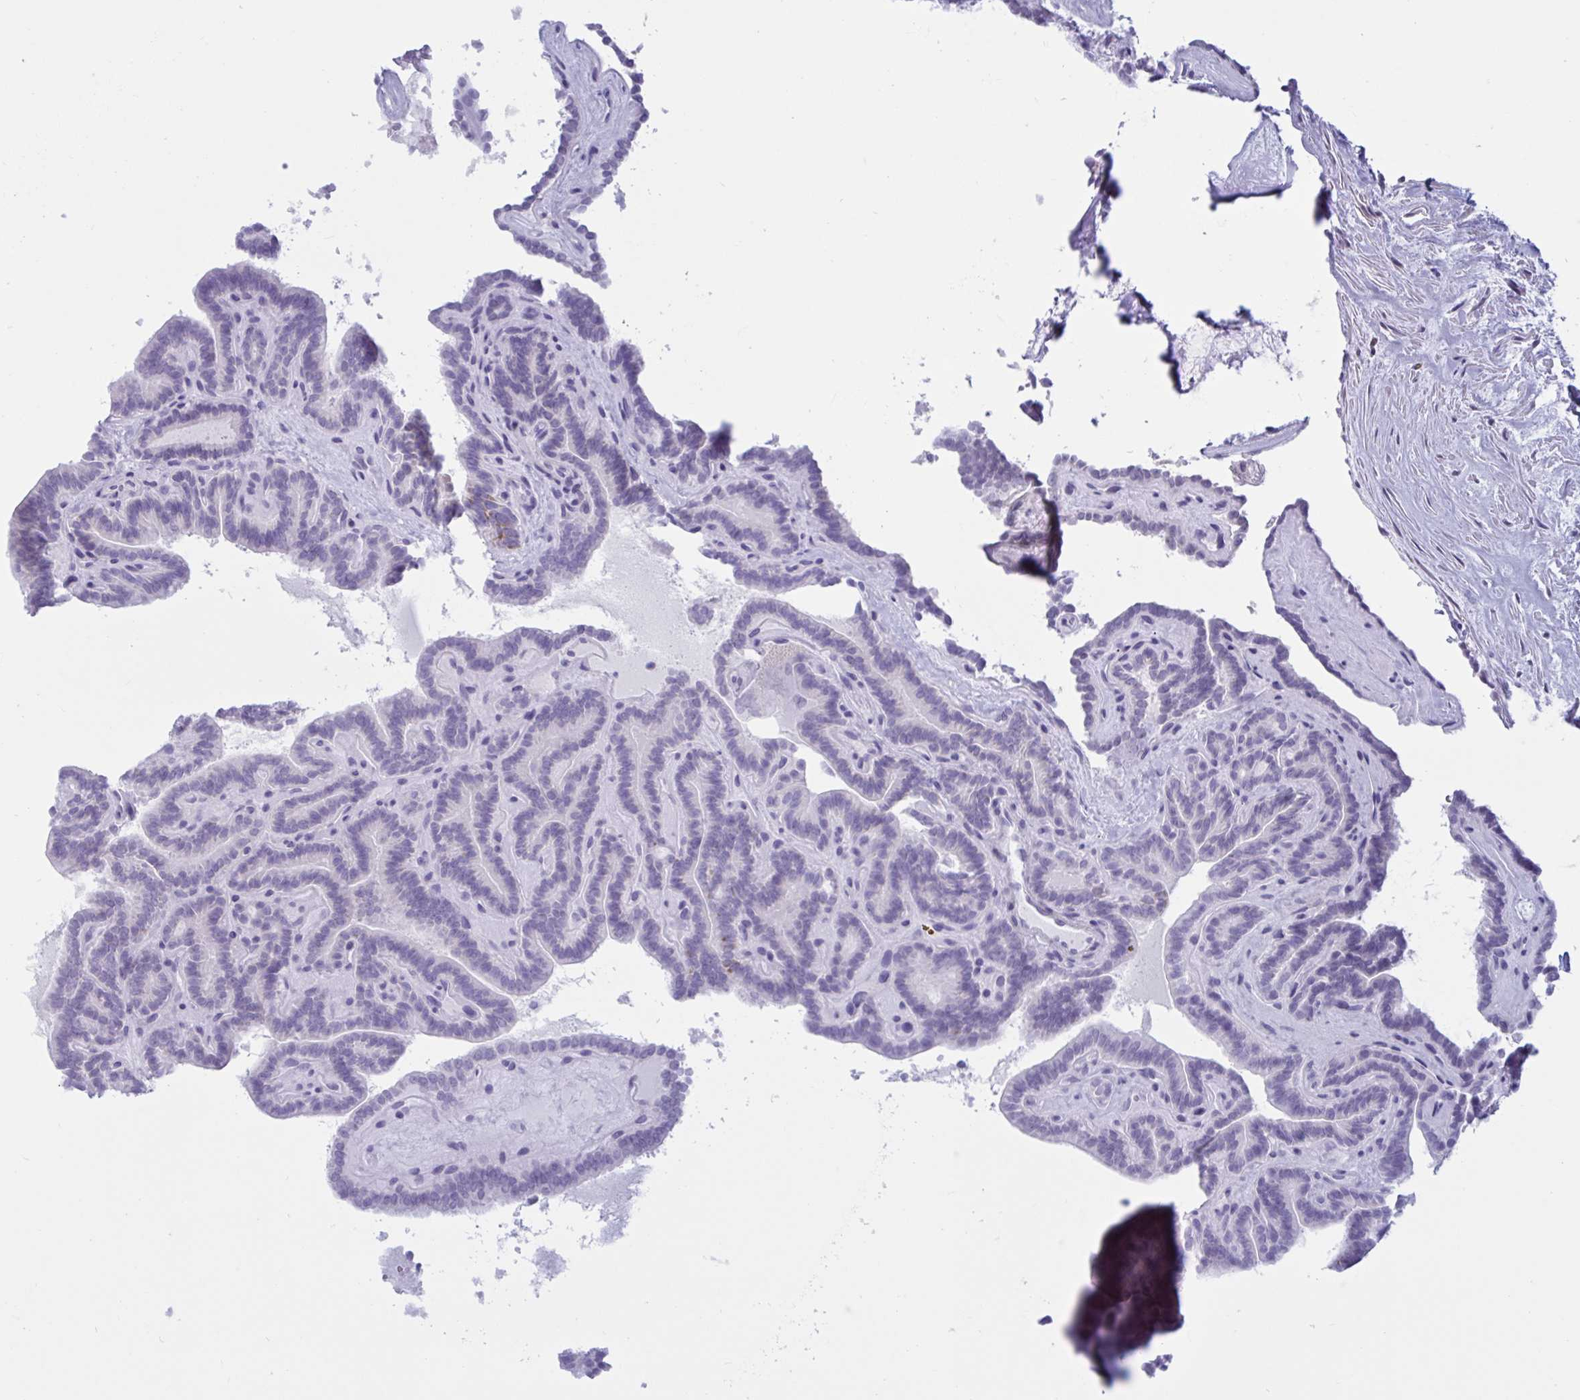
{"staining": {"intensity": "negative", "quantity": "none", "location": "none"}, "tissue": "thyroid cancer", "cell_type": "Tumor cells", "image_type": "cancer", "snomed": [{"axis": "morphology", "description": "Papillary adenocarcinoma, NOS"}, {"axis": "topography", "description": "Thyroid gland"}], "caption": "Tumor cells are negative for brown protein staining in thyroid cancer (papillary adenocarcinoma).", "gene": "DOCK11", "patient": {"sex": "female", "age": 21}}